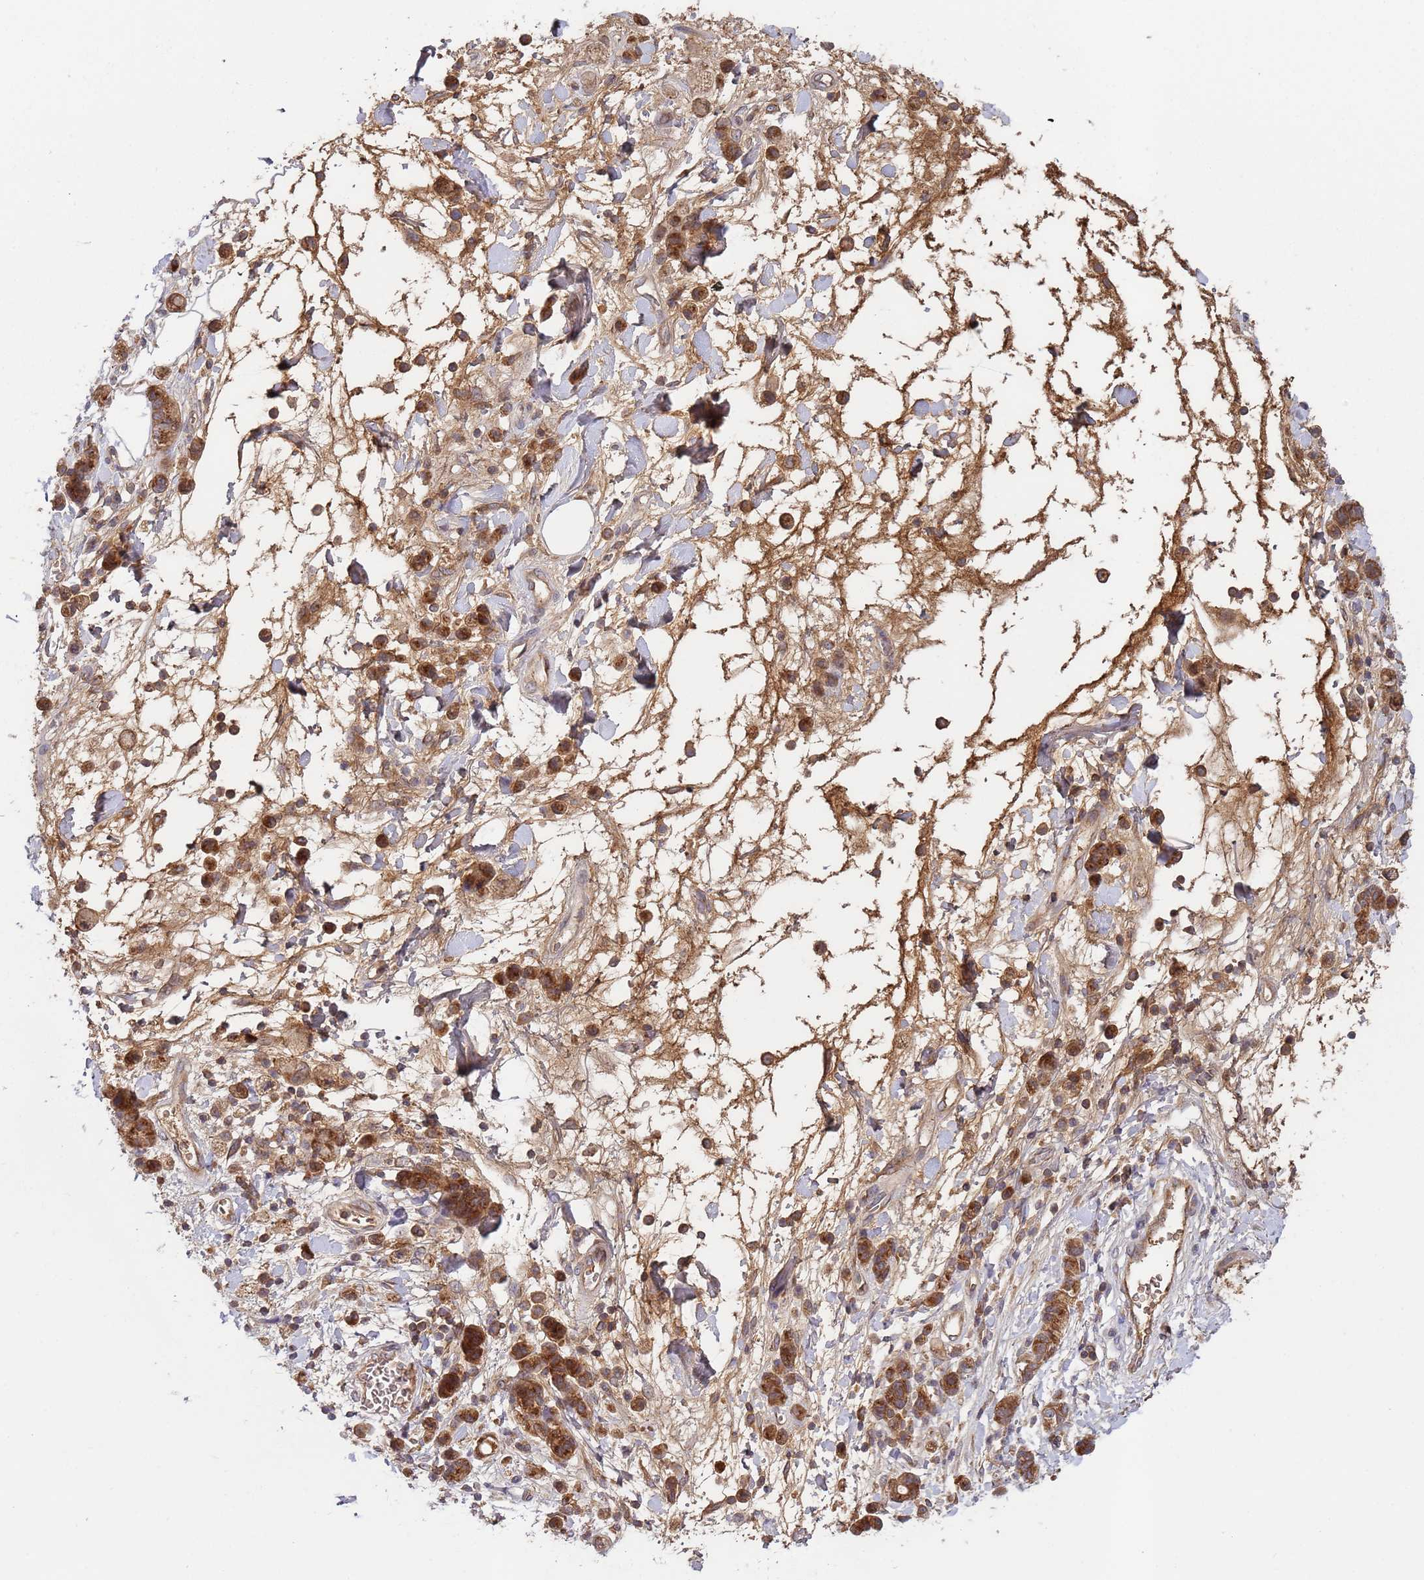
{"staining": {"intensity": "moderate", "quantity": ">75%", "location": "cytoplasmic/membranous"}, "tissue": "stomach cancer", "cell_type": "Tumor cells", "image_type": "cancer", "snomed": [{"axis": "morphology", "description": "Adenocarcinoma, NOS"}, {"axis": "topography", "description": "Stomach"}], "caption": "High-power microscopy captured an immunohistochemistry (IHC) histopathology image of stomach cancer (adenocarcinoma), revealing moderate cytoplasmic/membranous positivity in about >75% of tumor cells. (Brightfield microscopy of DAB IHC at high magnification).", "gene": "OR5A2", "patient": {"sex": "male", "age": 77}}